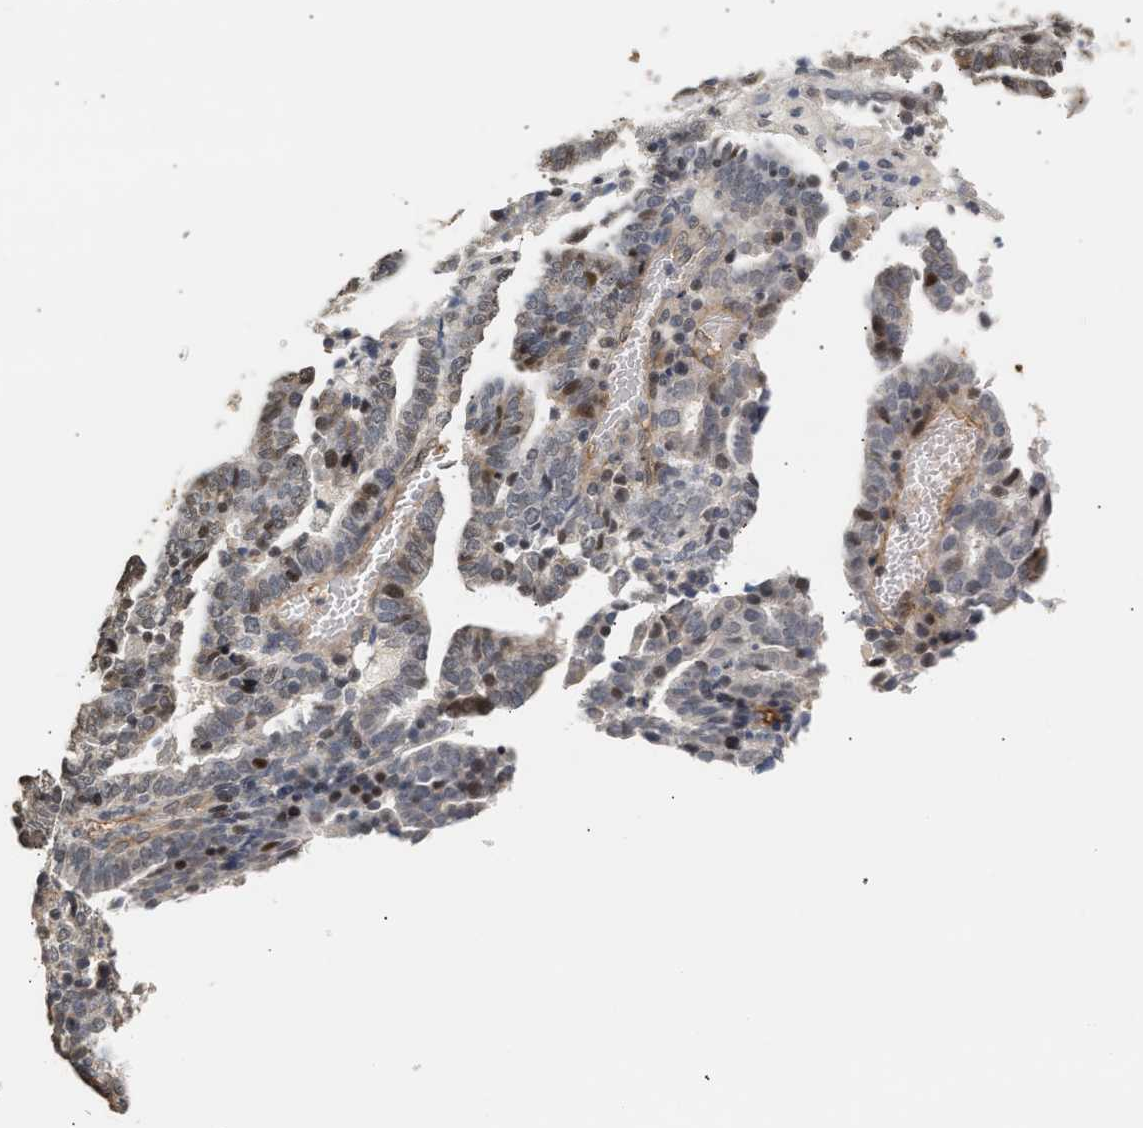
{"staining": {"intensity": "moderate", "quantity": "<25%", "location": "nuclear"}, "tissue": "endometrial cancer", "cell_type": "Tumor cells", "image_type": "cancer", "snomed": [{"axis": "morphology", "description": "Adenocarcinoma, NOS"}, {"axis": "topography", "description": "Uterus"}], "caption": "About <25% of tumor cells in adenocarcinoma (endometrial) exhibit moderate nuclear protein staining as visualized by brown immunohistochemical staining.", "gene": "PLXND1", "patient": {"sex": "female", "age": 83}}